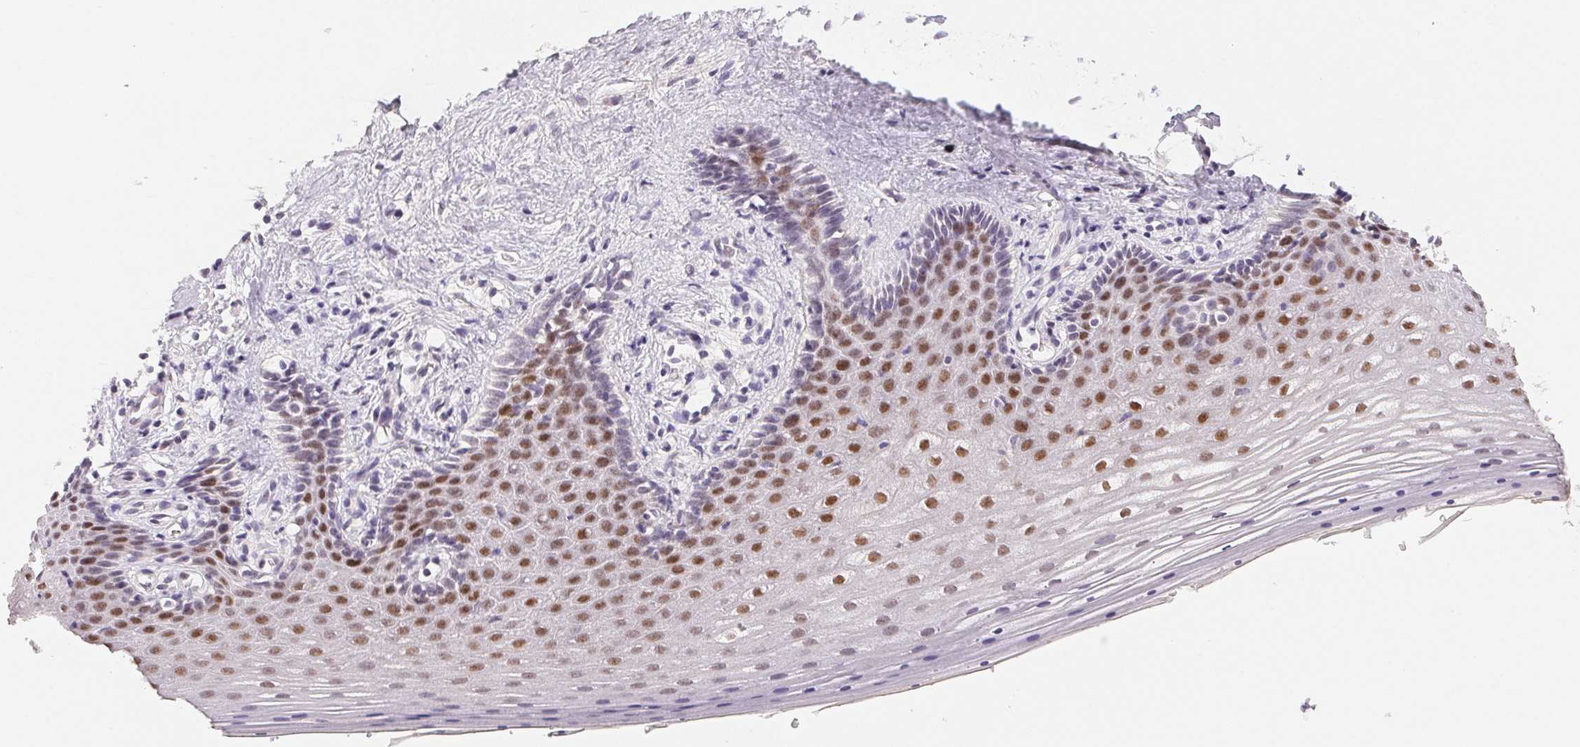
{"staining": {"intensity": "moderate", "quantity": "25%-75%", "location": "nuclear"}, "tissue": "vagina", "cell_type": "Squamous epithelial cells", "image_type": "normal", "snomed": [{"axis": "morphology", "description": "Normal tissue, NOS"}, {"axis": "topography", "description": "Vagina"}], "caption": "An immunohistochemistry (IHC) micrograph of normal tissue is shown. Protein staining in brown labels moderate nuclear positivity in vagina within squamous epithelial cells. (DAB = brown stain, brightfield microscopy at high magnification).", "gene": "POLR3G", "patient": {"sex": "female", "age": 42}}